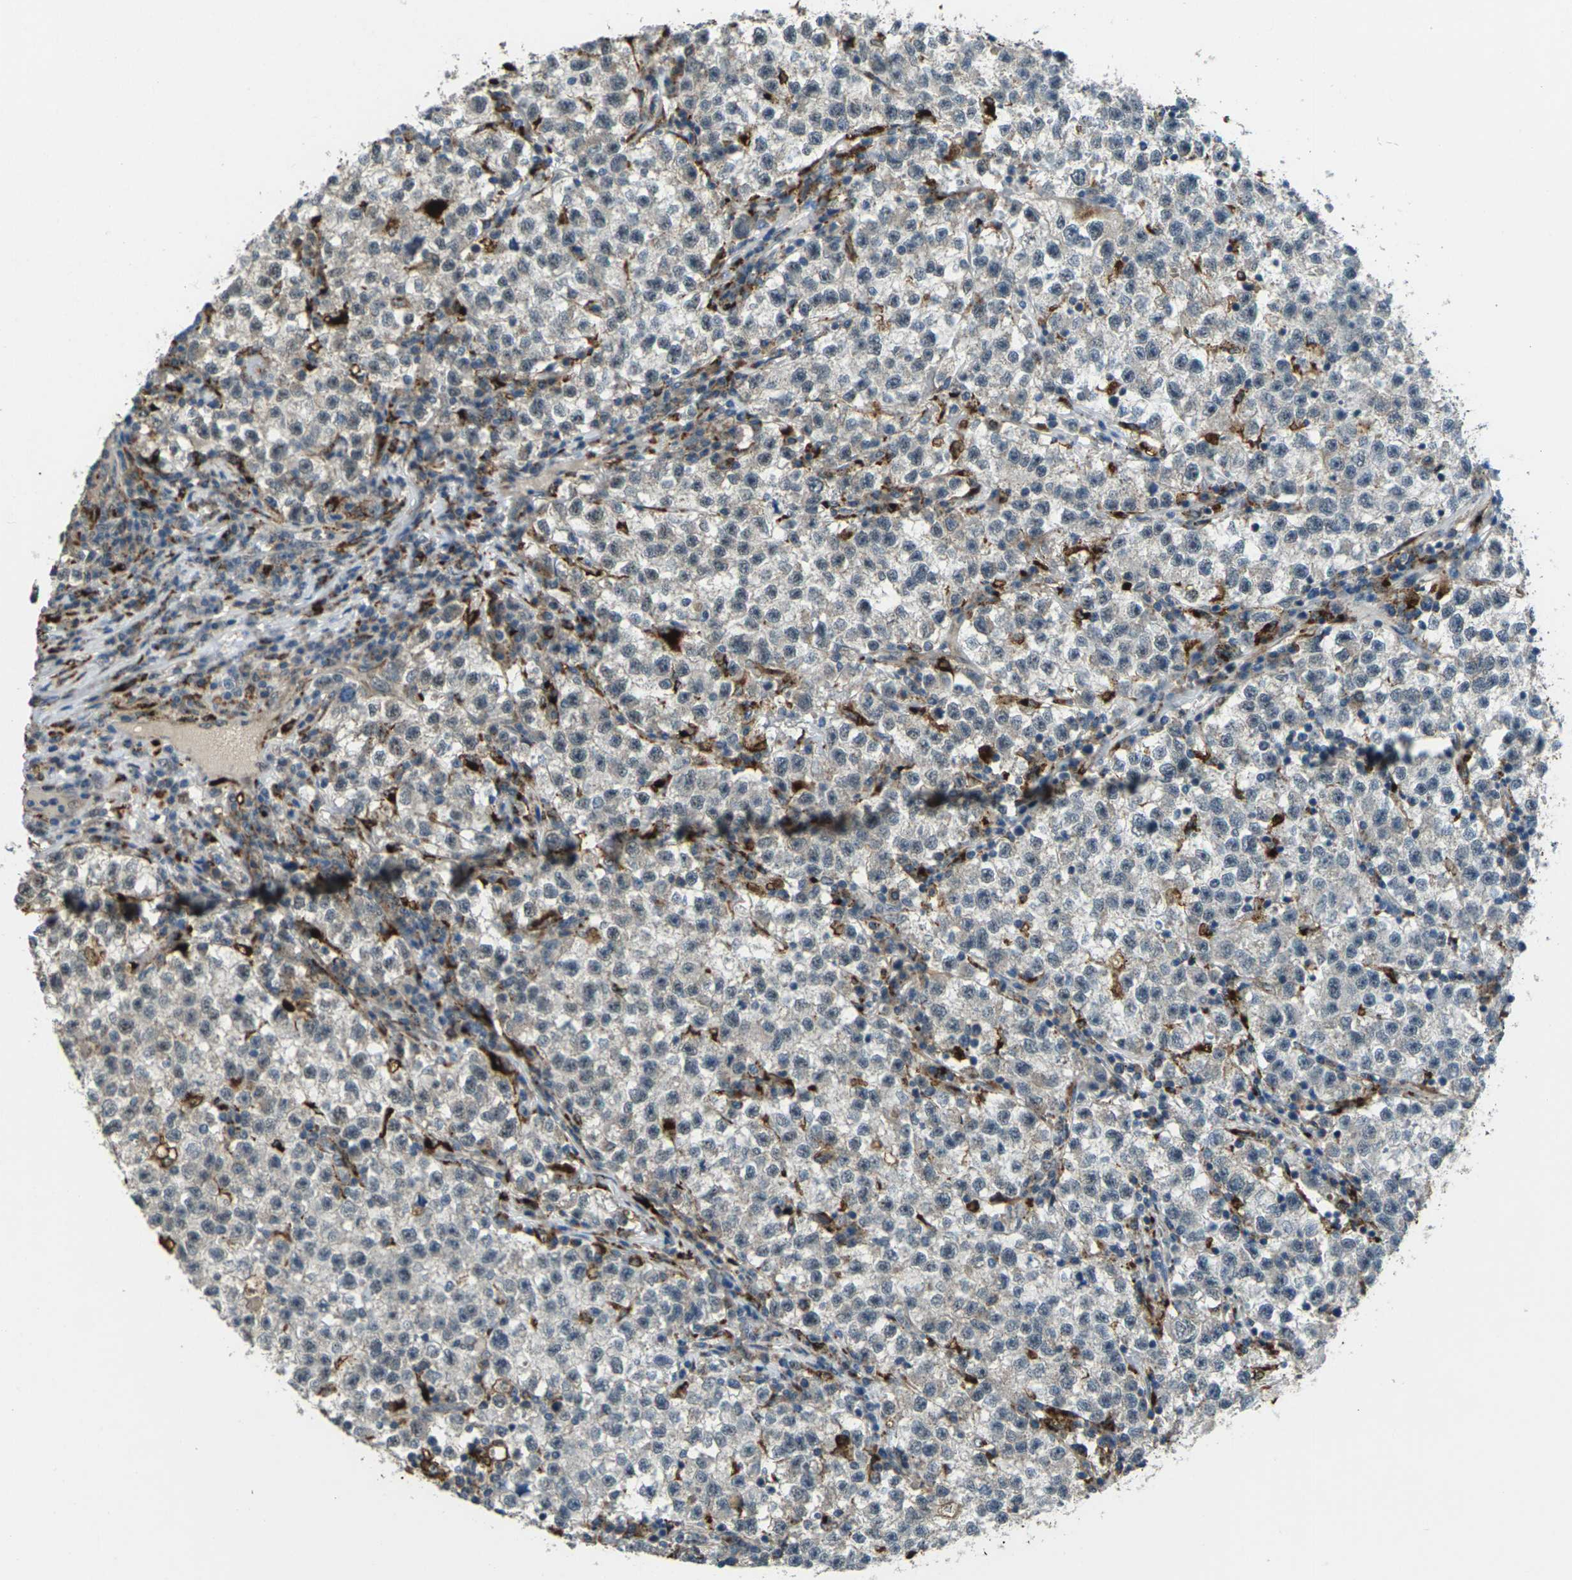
{"staining": {"intensity": "negative", "quantity": "none", "location": "none"}, "tissue": "testis cancer", "cell_type": "Tumor cells", "image_type": "cancer", "snomed": [{"axis": "morphology", "description": "Seminoma, NOS"}, {"axis": "topography", "description": "Testis"}], "caption": "Tumor cells show no significant protein staining in testis cancer.", "gene": "SLC31A2", "patient": {"sex": "male", "age": 22}}